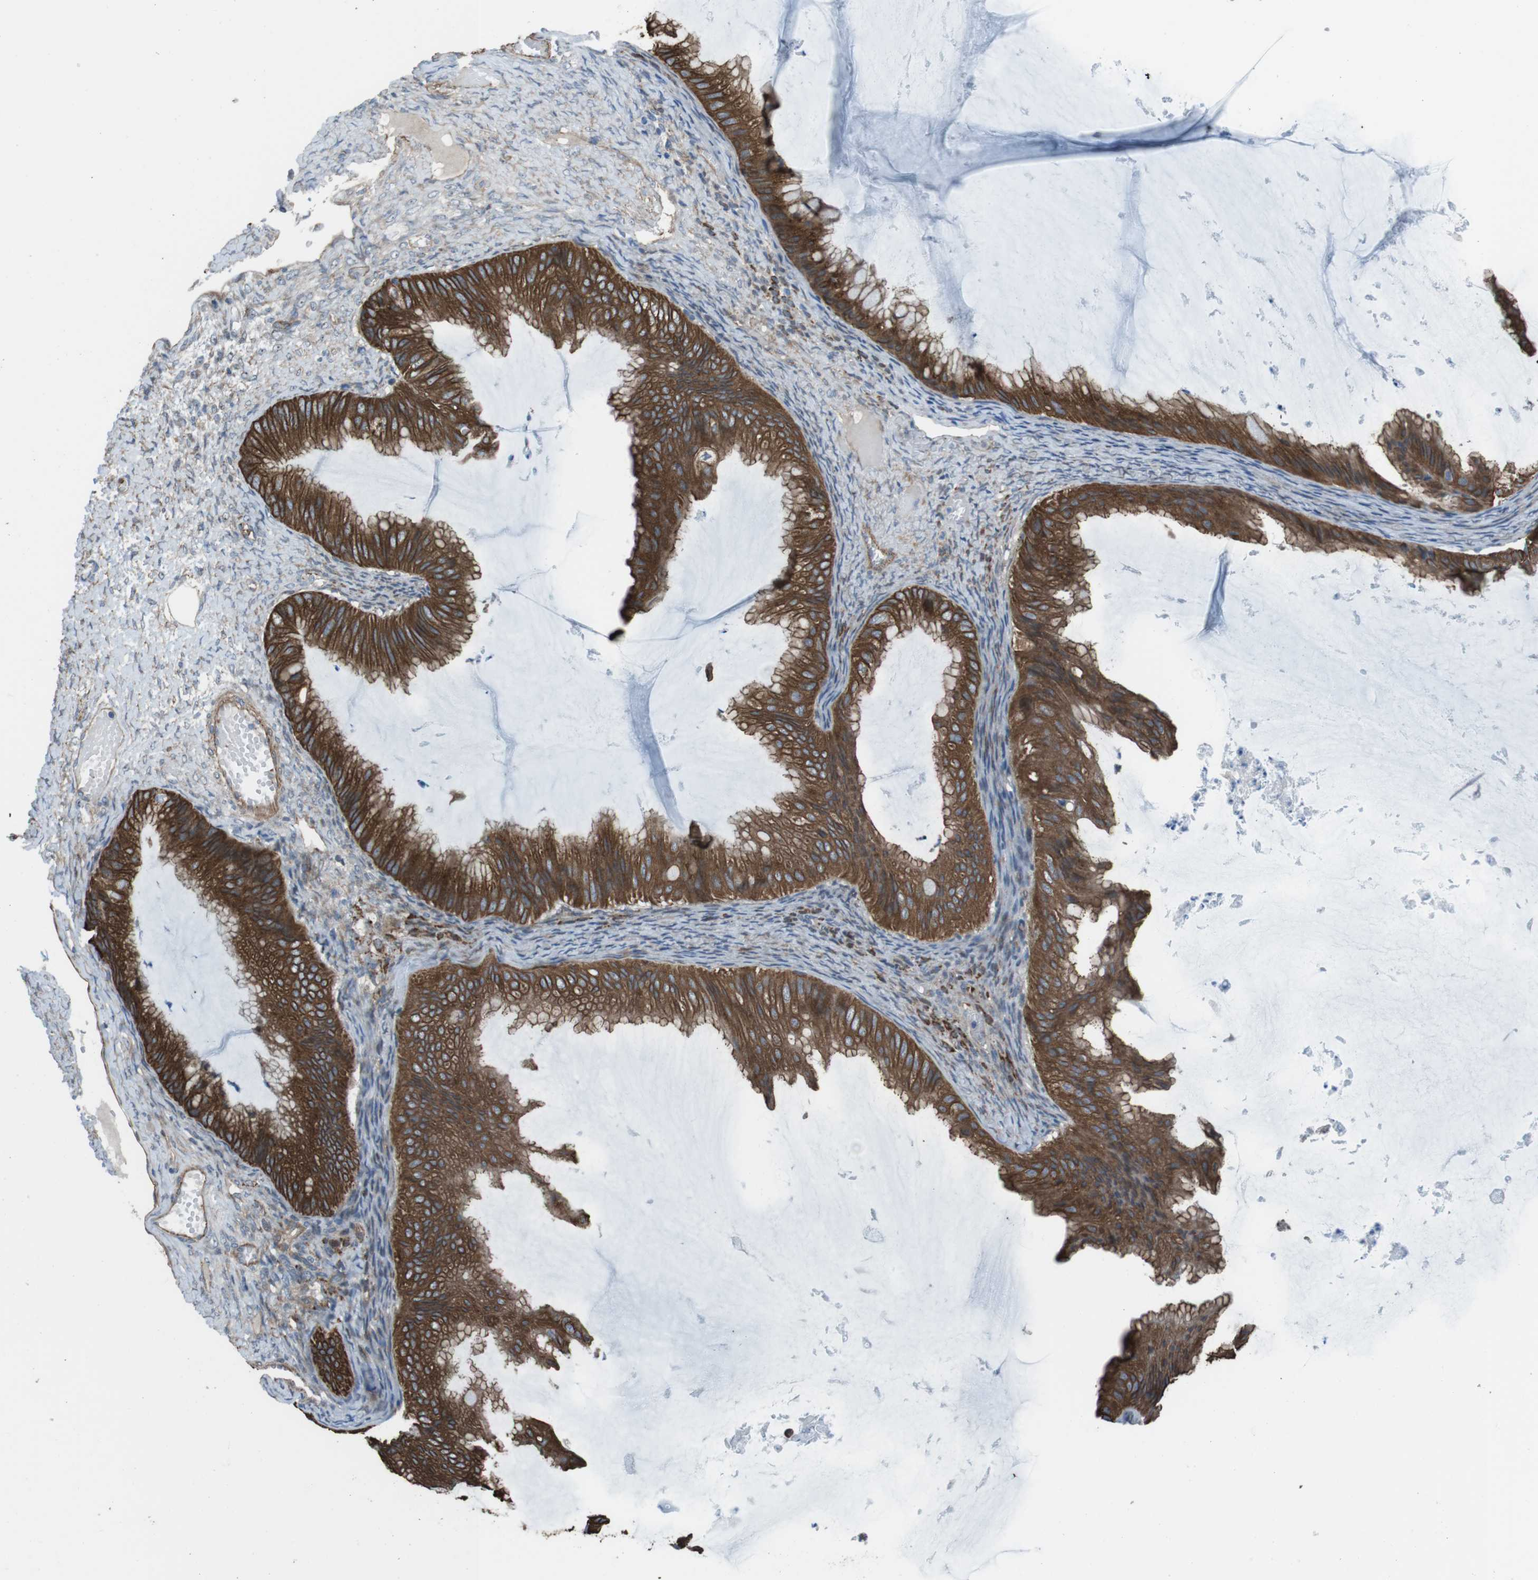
{"staining": {"intensity": "strong", "quantity": ">75%", "location": "cytoplasmic/membranous"}, "tissue": "ovarian cancer", "cell_type": "Tumor cells", "image_type": "cancer", "snomed": [{"axis": "morphology", "description": "Cystadenocarcinoma, mucinous, NOS"}, {"axis": "topography", "description": "Ovary"}], "caption": "IHC of mucinous cystadenocarcinoma (ovarian) displays high levels of strong cytoplasmic/membranous positivity in about >75% of tumor cells.", "gene": "FAM174B", "patient": {"sex": "female", "age": 61}}